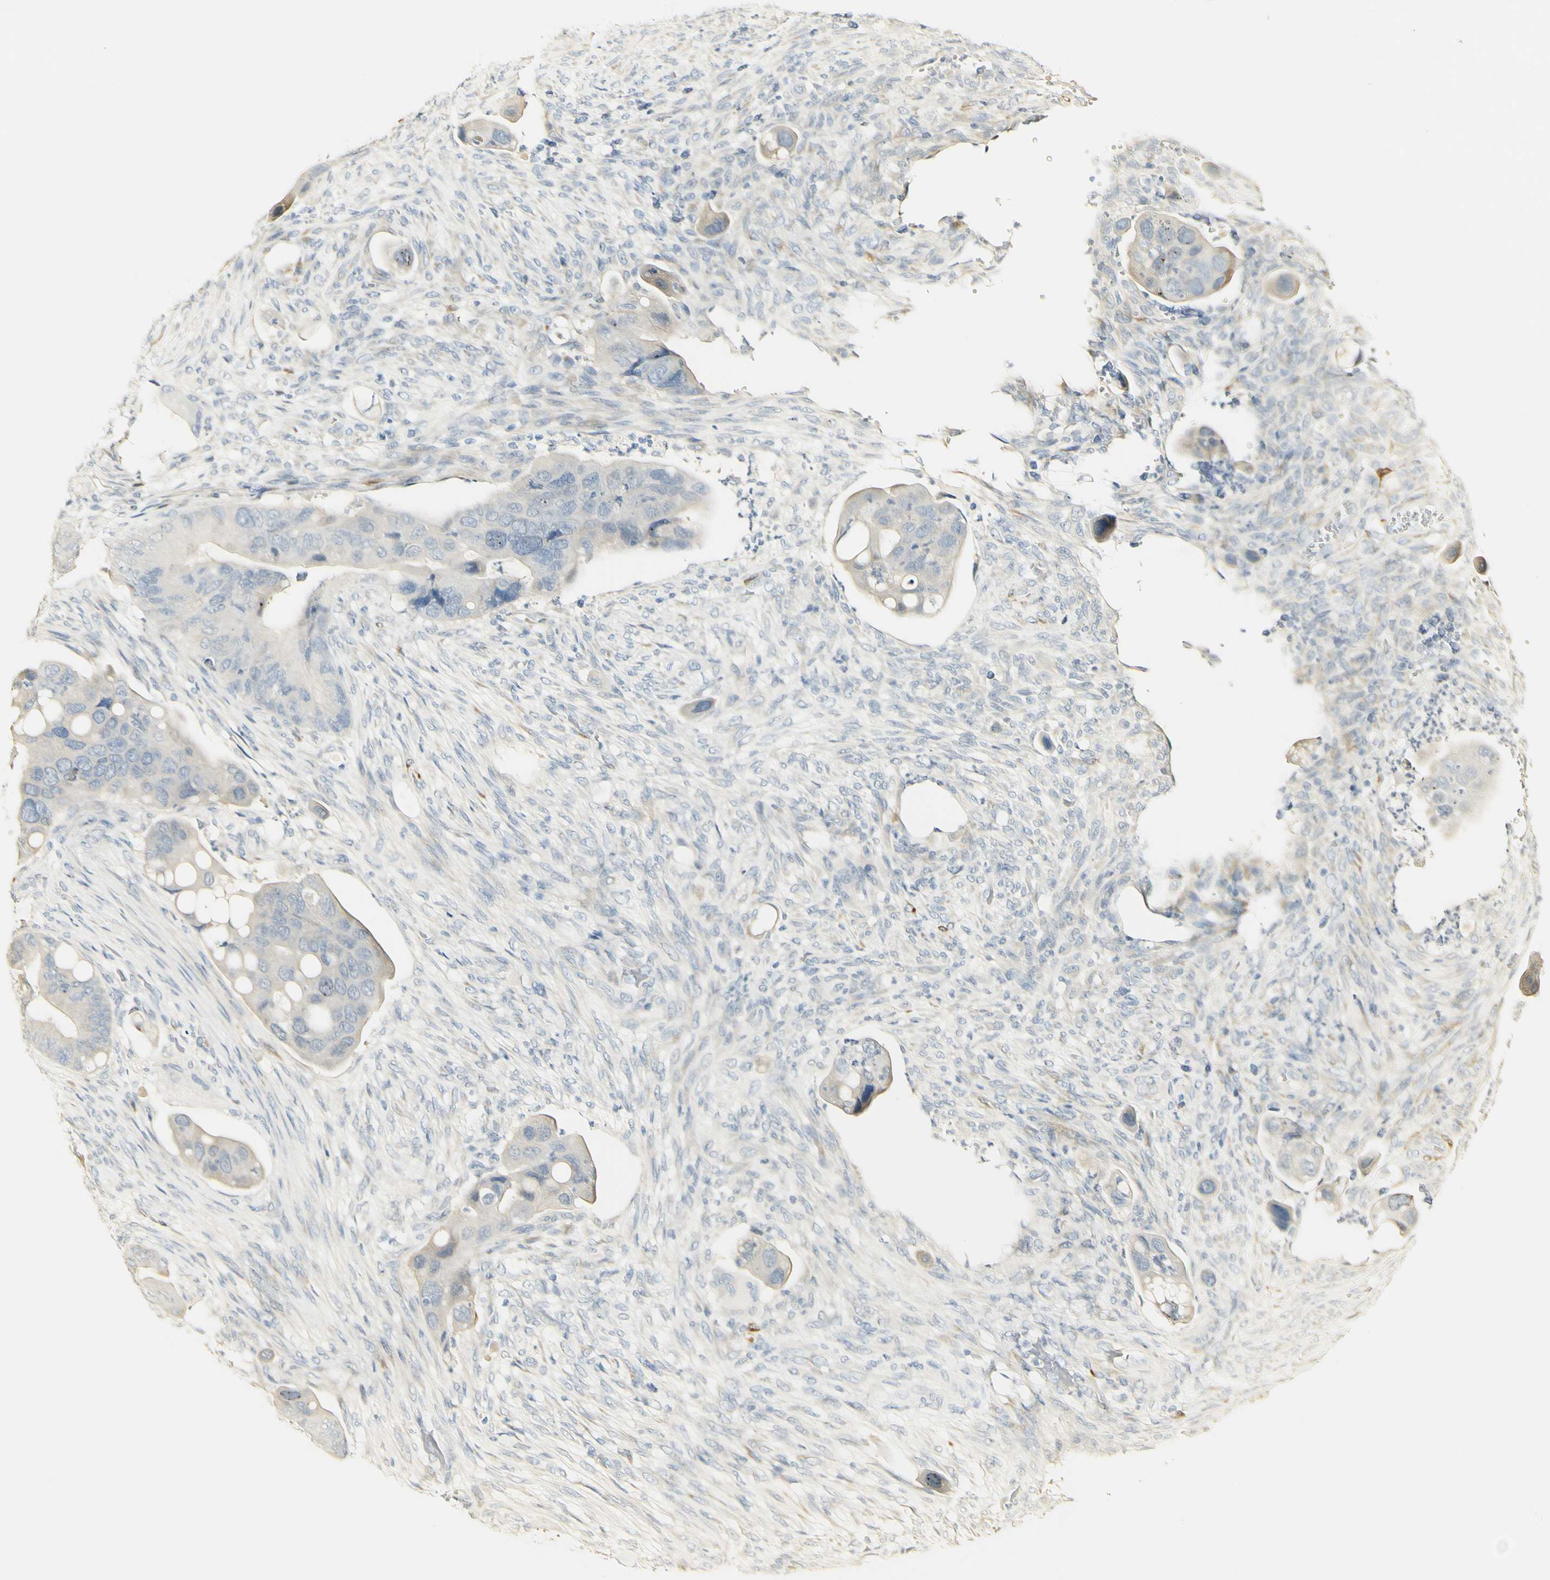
{"staining": {"intensity": "negative", "quantity": "none", "location": "none"}, "tissue": "colorectal cancer", "cell_type": "Tumor cells", "image_type": "cancer", "snomed": [{"axis": "morphology", "description": "Adenocarcinoma, NOS"}, {"axis": "topography", "description": "Rectum"}], "caption": "This is an IHC histopathology image of human colorectal cancer (adenocarcinoma). There is no expression in tumor cells.", "gene": "FMO3", "patient": {"sex": "female", "age": 57}}